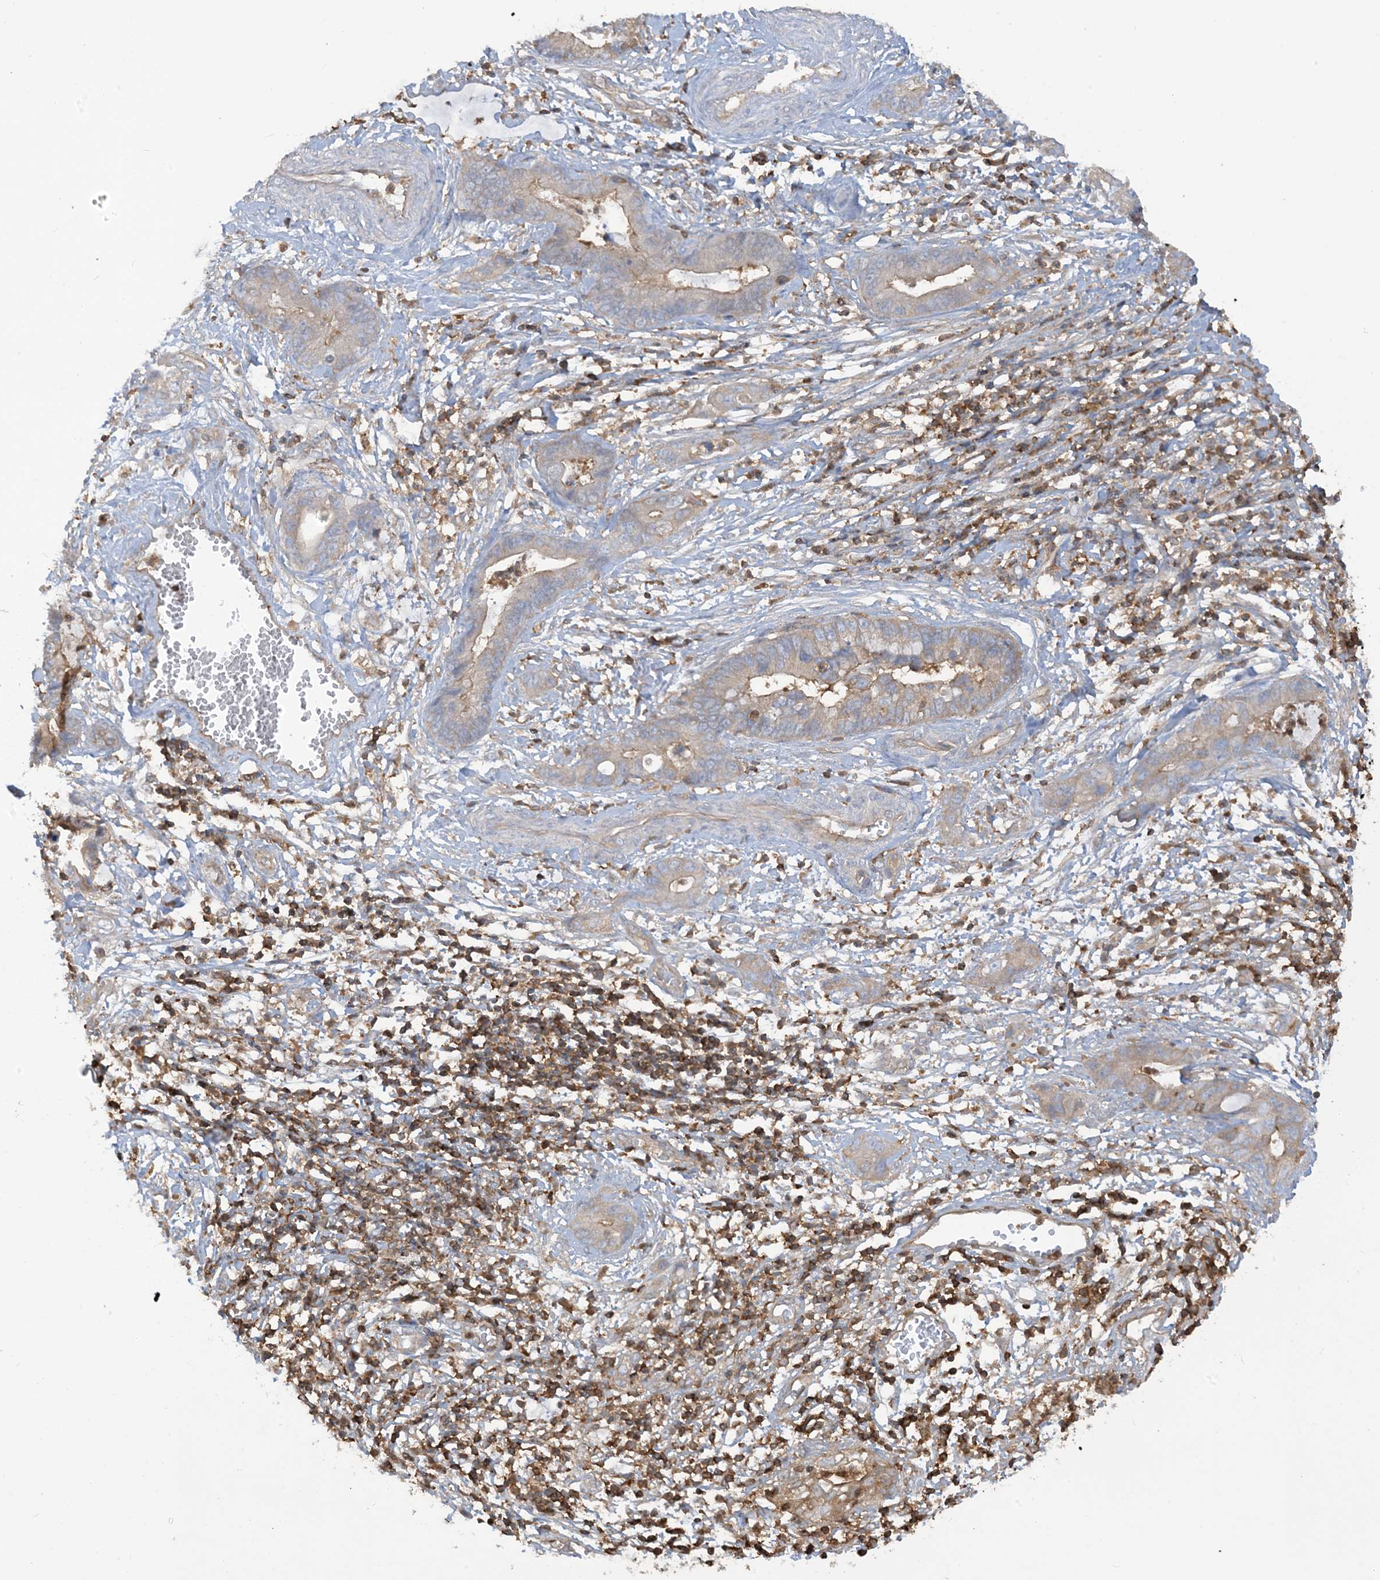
{"staining": {"intensity": "moderate", "quantity": "25%-75%", "location": "cytoplasmic/membranous"}, "tissue": "cervical cancer", "cell_type": "Tumor cells", "image_type": "cancer", "snomed": [{"axis": "morphology", "description": "Adenocarcinoma, NOS"}, {"axis": "topography", "description": "Cervix"}], "caption": "A histopathology image showing moderate cytoplasmic/membranous positivity in approximately 25%-75% of tumor cells in cervical cancer, as visualized by brown immunohistochemical staining.", "gene": "CAPZB", "patient": {"sex": "female", "age": 44}}